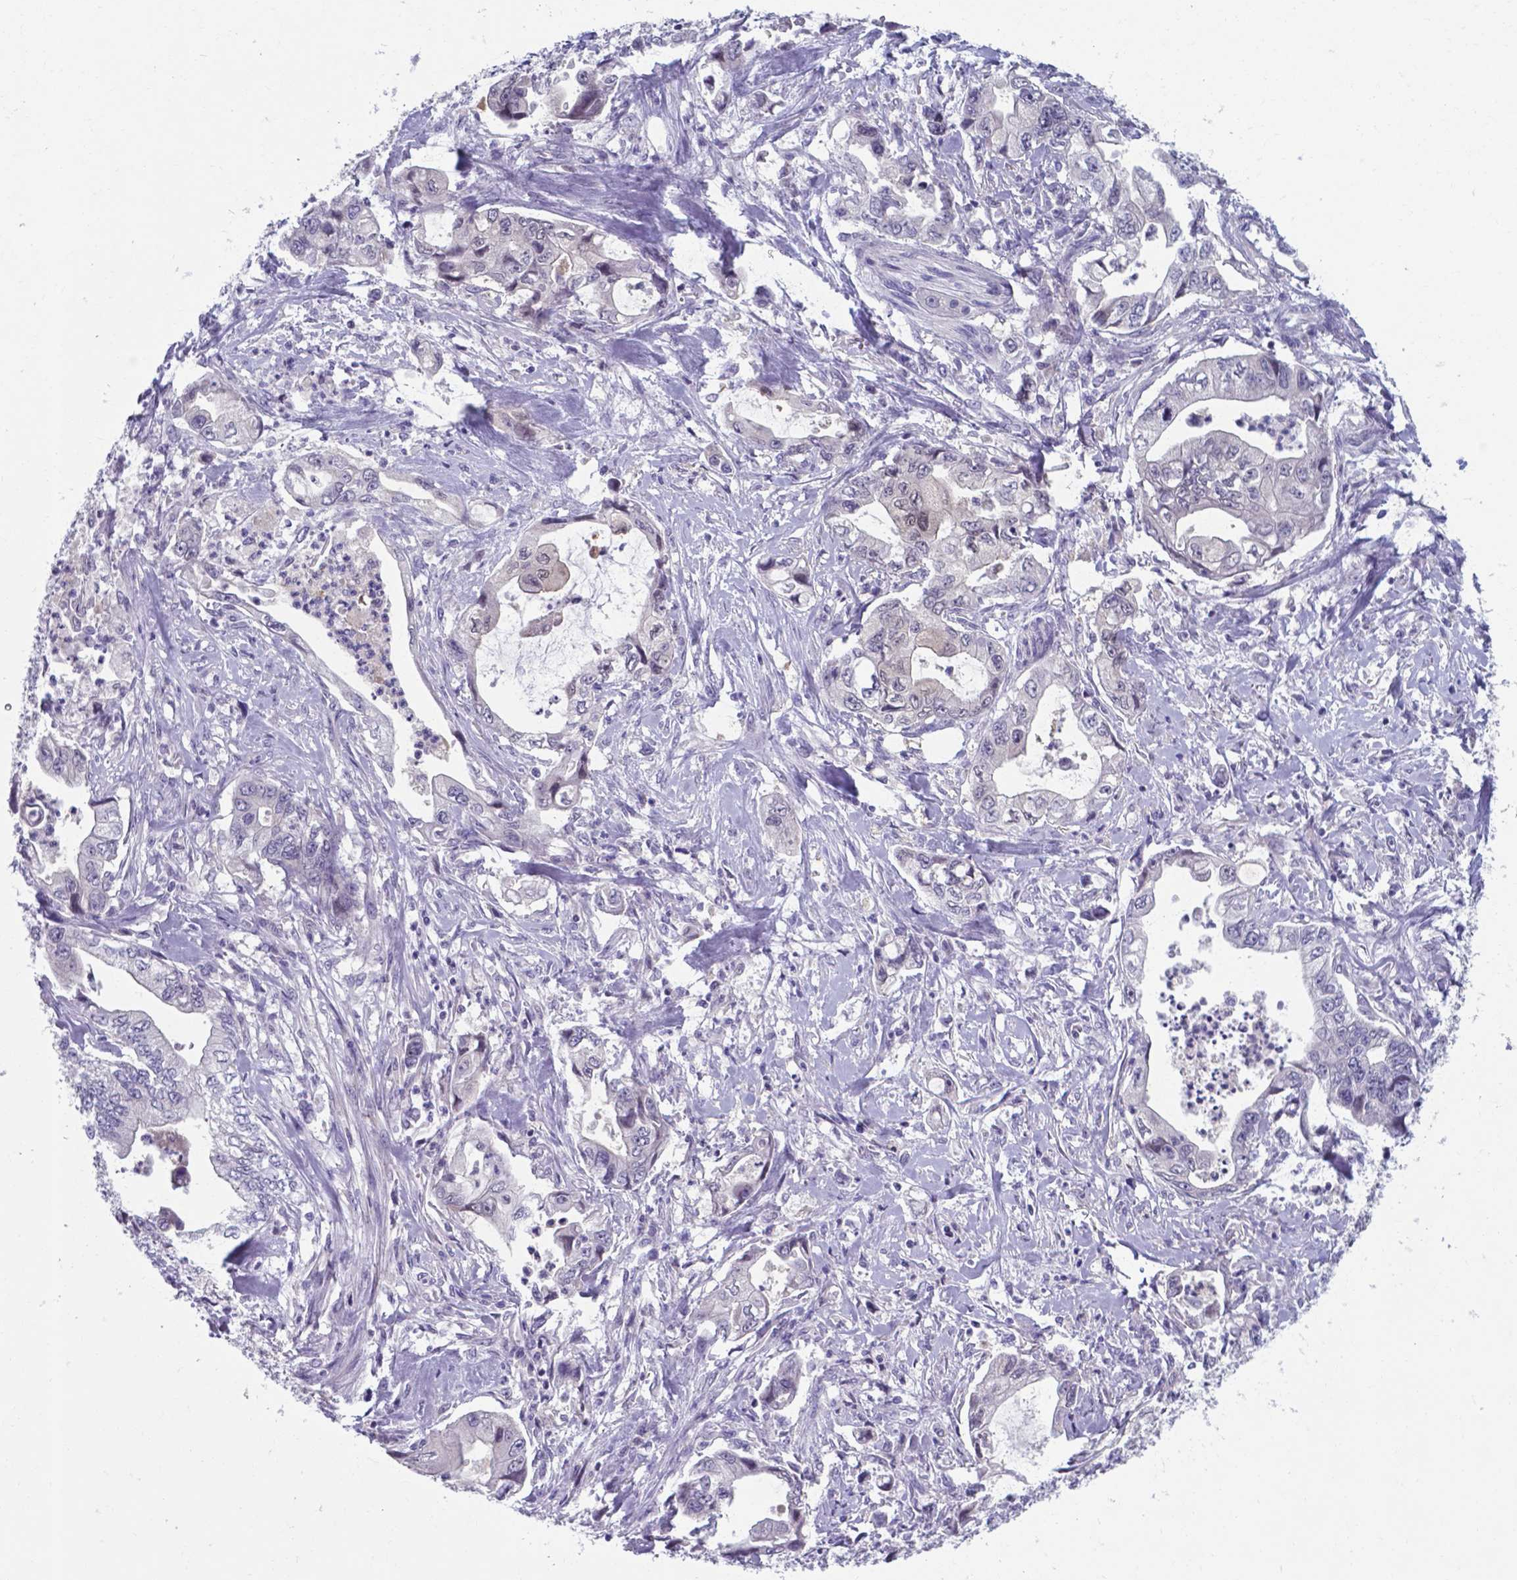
{"staining": {"intensity": "negative", "quantity": "none", "location": "none"}, "tissue": "stomach cancer", "cell_type": "Tumor cells", "image_type": "cancer", "snomed": [{"axis": "morphology", "description": "Adenocarcinoma, NOS"}, {"axis": "topography", "description": "Pancreas"}, {"axis": "topography", "description": "Stomach, upper"}], "caption": "Tumor cells show no significant protein staining in stomach adenocarcinoma. (Stains: DAB immunohistochemistry (IHC) with hematoxylin counter stain, Microscopy: brightfield microscopy at high magnification).", "gene": "AP5B1", "patient": {"sex": "male", "age": 77}}